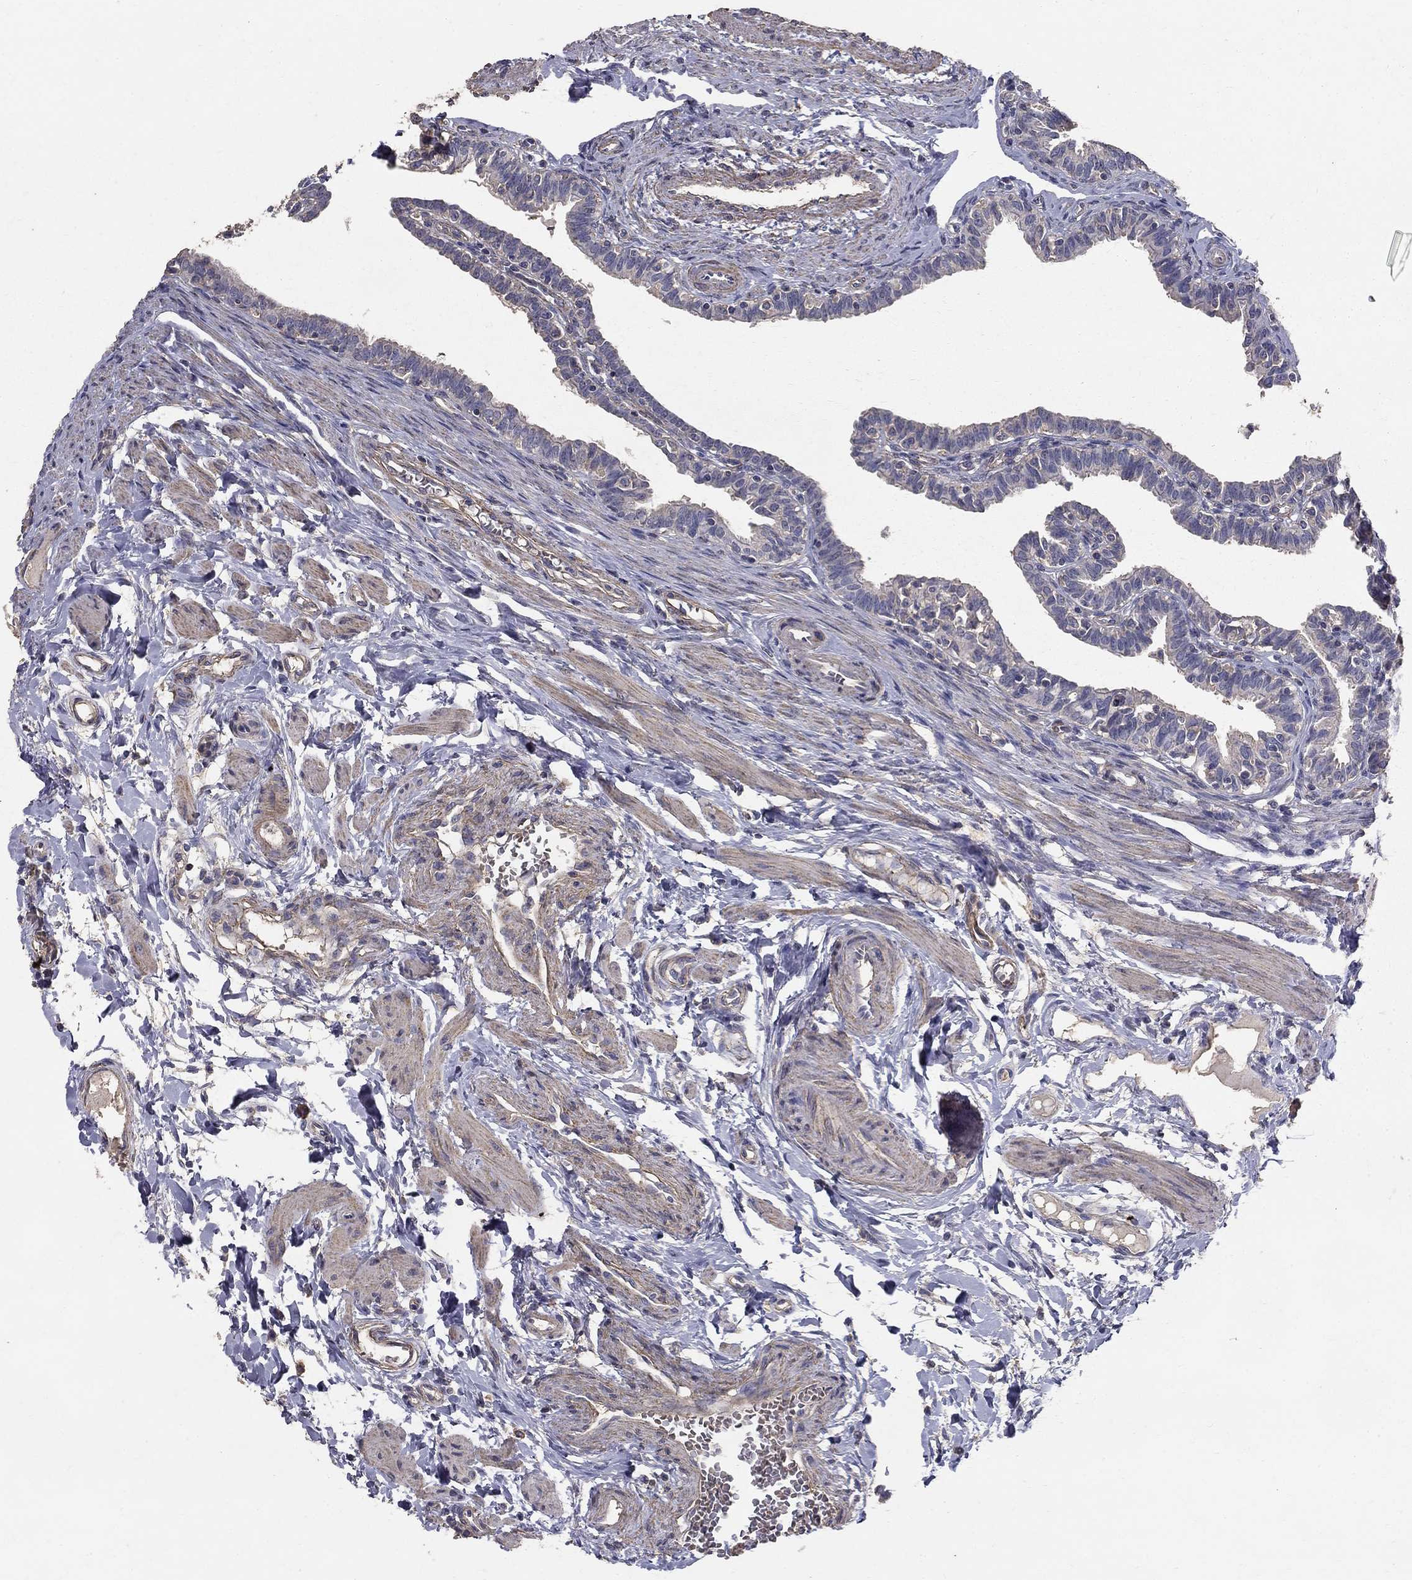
{"staining": {"intensity": "negative", "quantity": "none", "location": "none"}, "tissue": "fallopian tube", "cell_type": "Glandular cells", "image_type": "normal", "snomed": [{"axis": "morphology", "description": "Normal tissue, NOS"}, {"axis": "topography", "description": "Fallopian tube"}], "caption": "Immunohistochemistry image of normal fallopian tube stained for a protein (brown), which displays no expression in glandular cells.", "gene": "MPP2", "patient": {"sex": "female", "age": 36}}